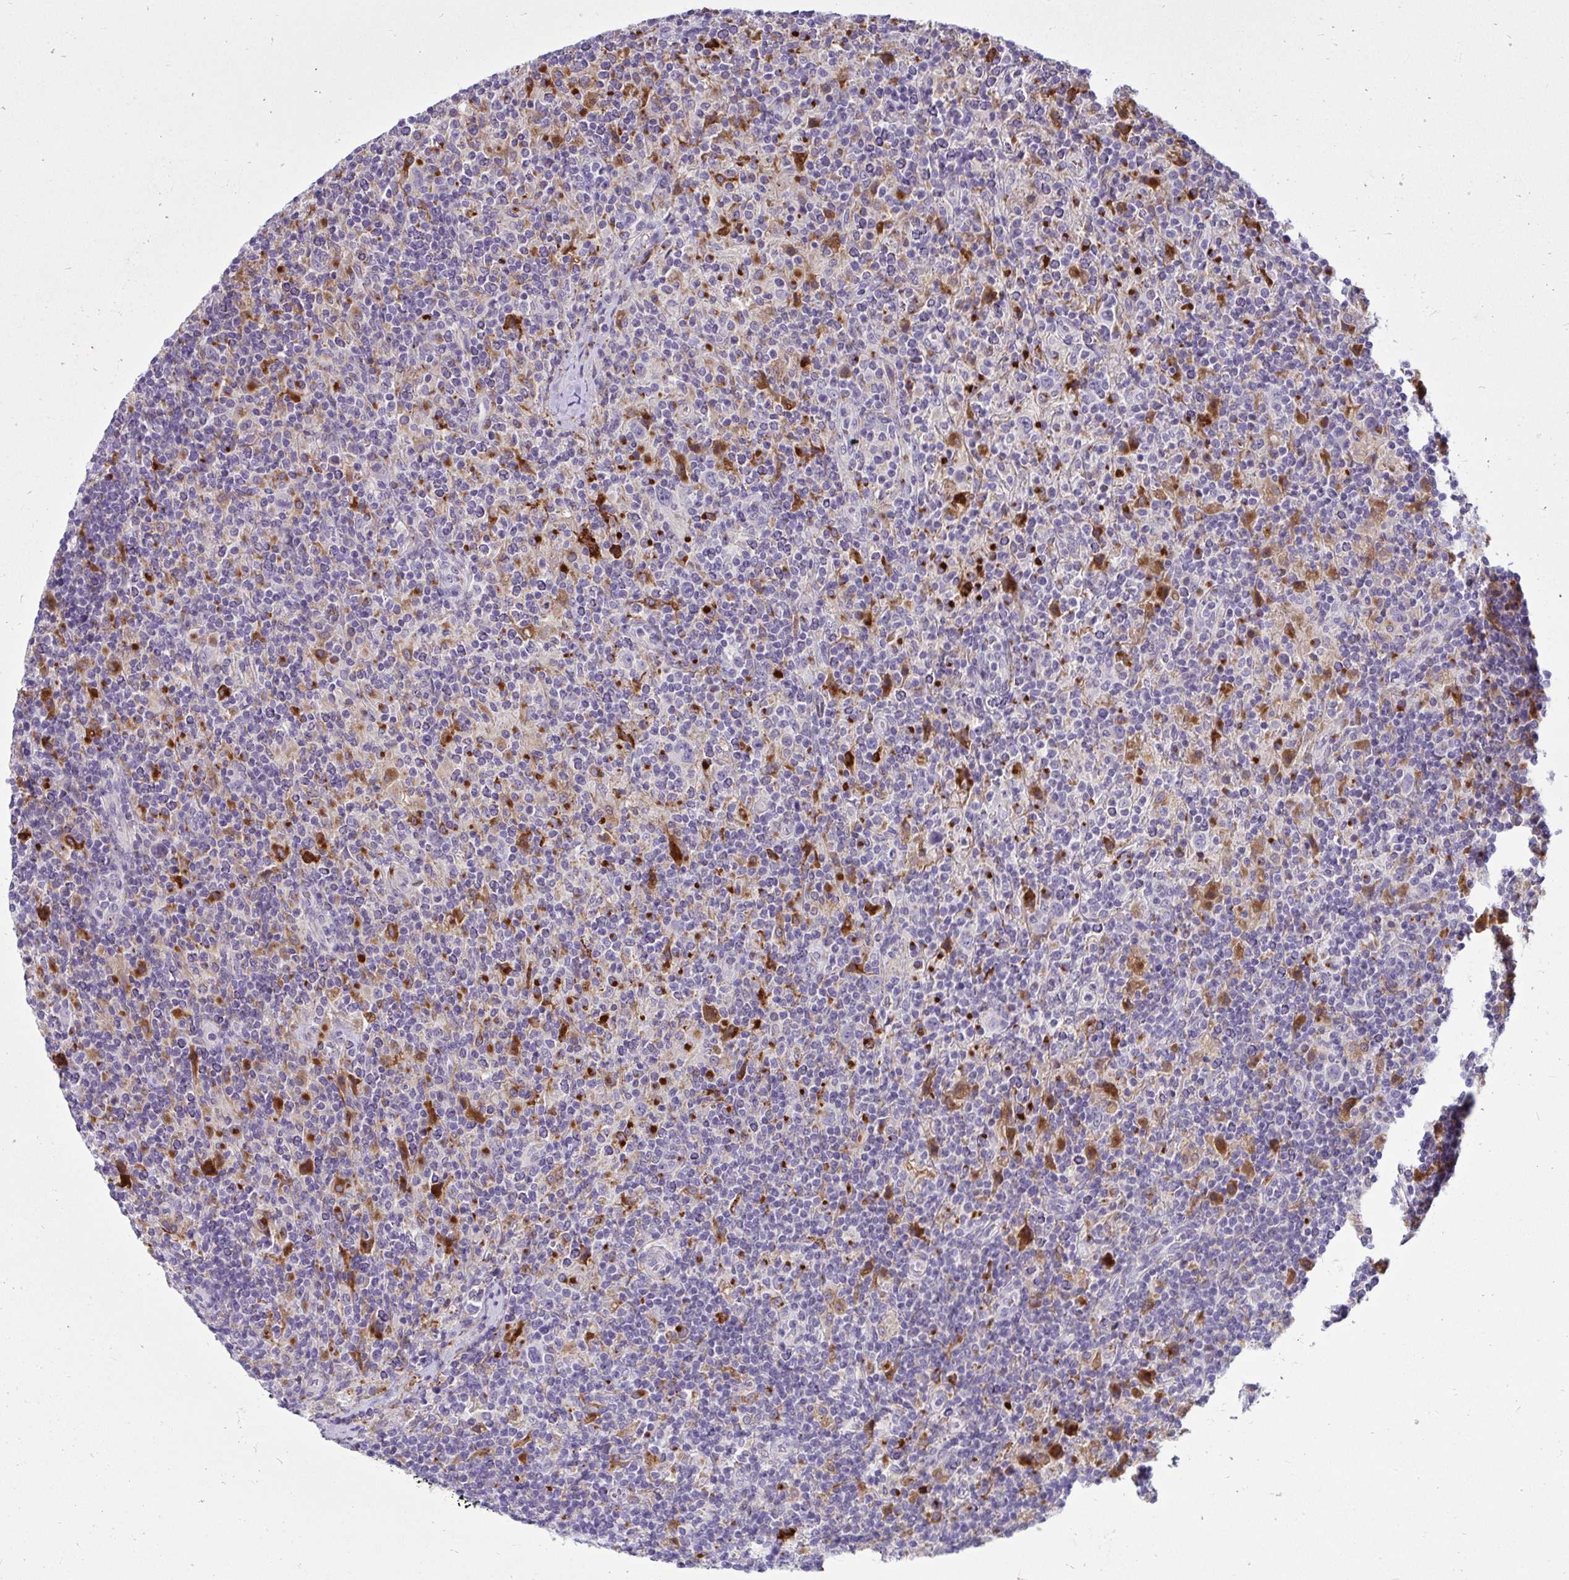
{"staining": {"intensity": "negative", "quantity": "none", "location": "none"}, "tissue": "lymphoma", "cell_type": "Tumor cells", "image_type": "cancer", "snomed": [{"axis": "morphology", "description": "Hodgkin's disease, NOS"}, {"axis": "topography", "description": "Lymph node"}], "caption": "This photomicrograph is of Hodgkin's disease stained with immunohistochemistry to label a protein in brown with the nuclei are counter-stained blue. There is no staining in tumor cells. Brightfield microscopy of immunohistochemistry (IHC) stained with DAB (3,3'-diaminobenzidine) (brown) and hematoxylin (blue), captured at high magnification.", "gene": "CTSZ", "patient": {"sex": "male", "age": 70}}